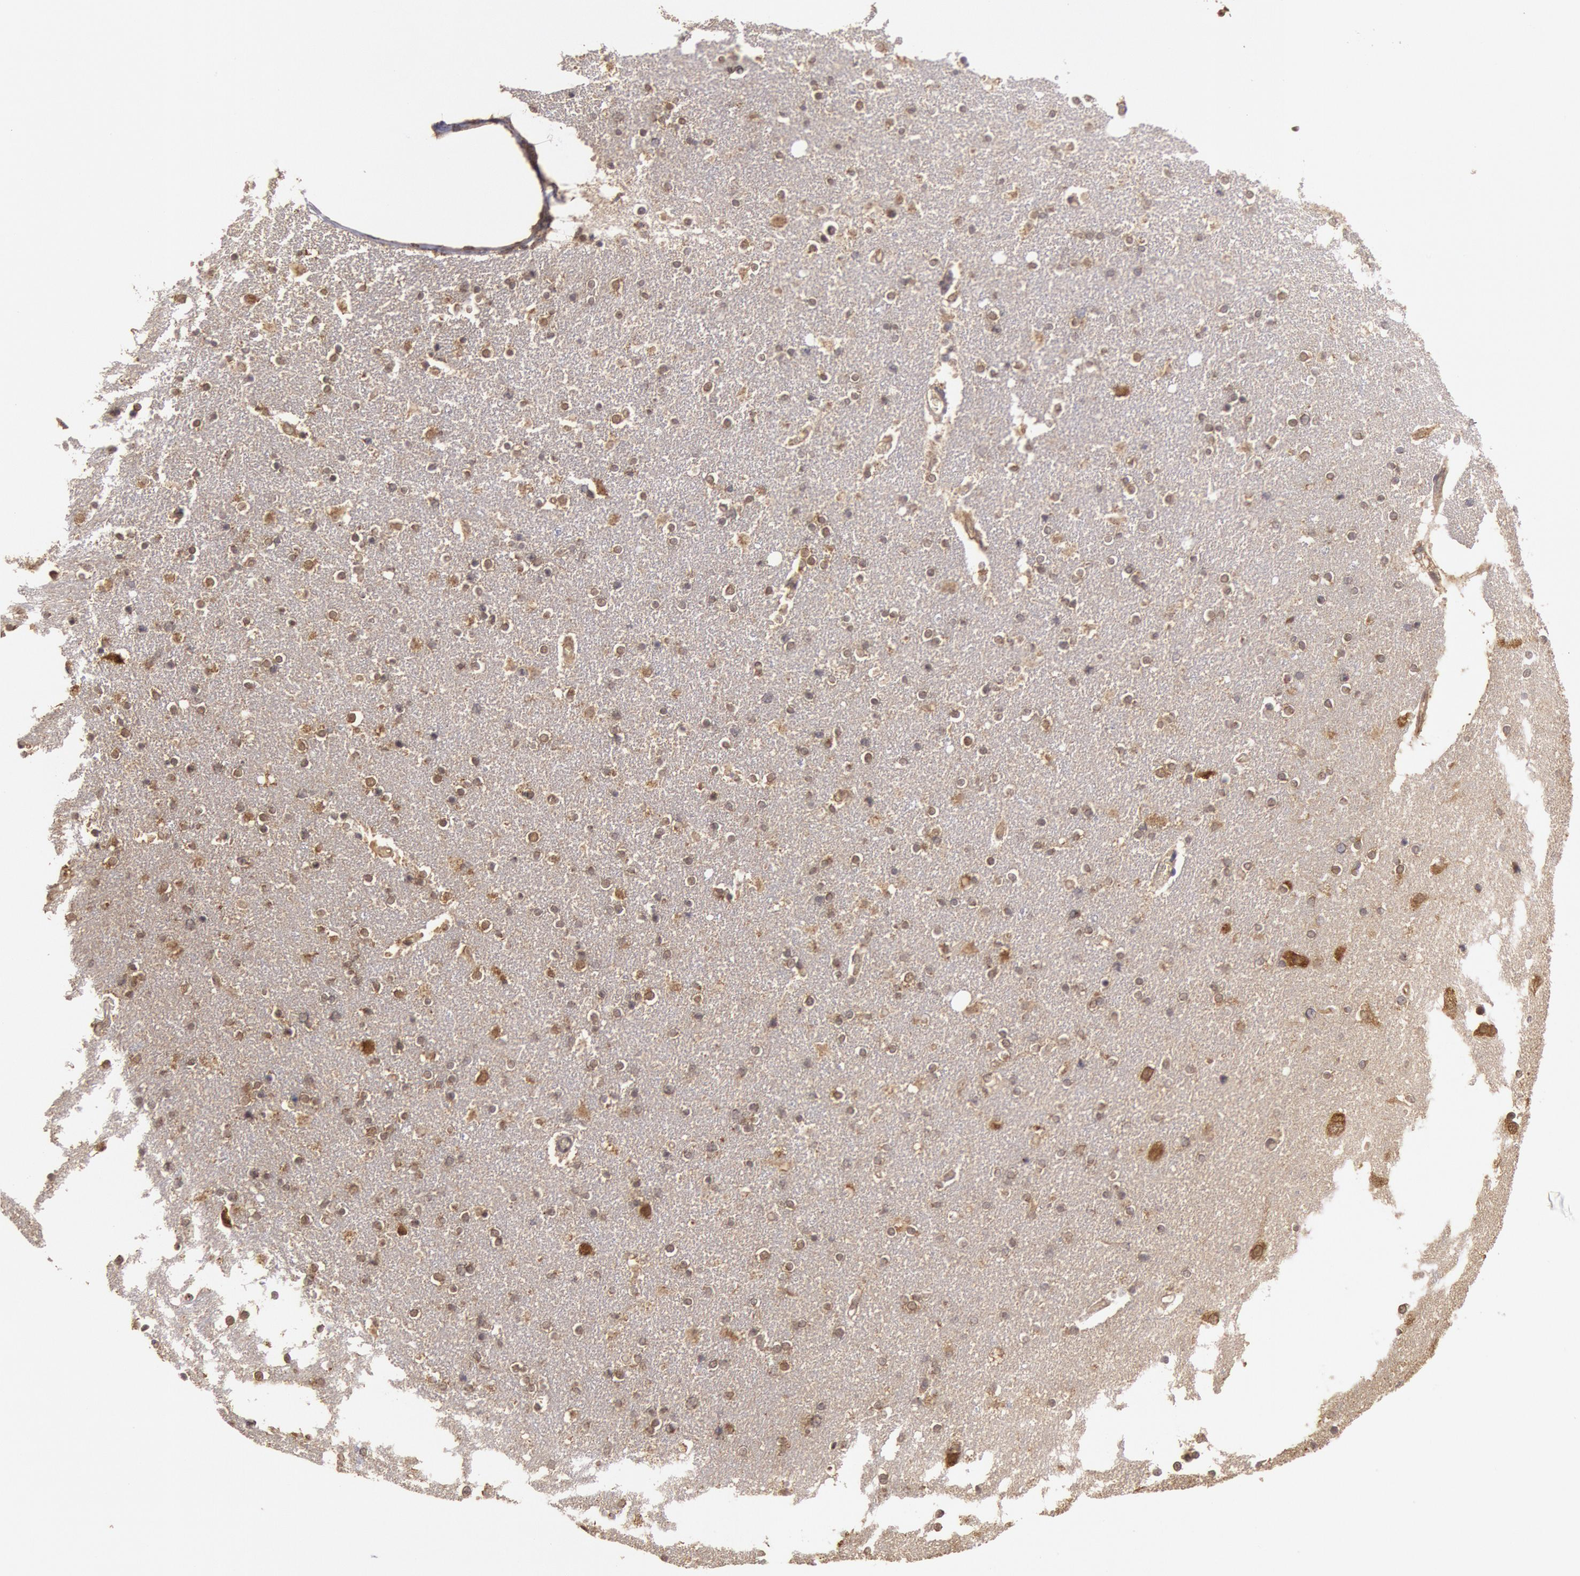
{"staining": {"intensity": "weak", "quantity": "<25%", "location": "cytoplasmic/membranous"}, "tissue": "caudate", "cell_type": "Glial cells", "image_type": "normal", "snomed": [{"axis": "morphology", "description": "Normal tissue, NOS"}, {"axis": "topography", "description": "Lateral ventricle wall"}], "caption": "A histopathology image of caudate stained for a protein demonstrates no brown staining in glial cells. The staining is performed using DAB (3,3'-diaminobenzidine) brown chromogen with nuclei counter-stained in using hematoxylin.", "gene": "USP14", "patient": {"sex": "female", "age": 54}}